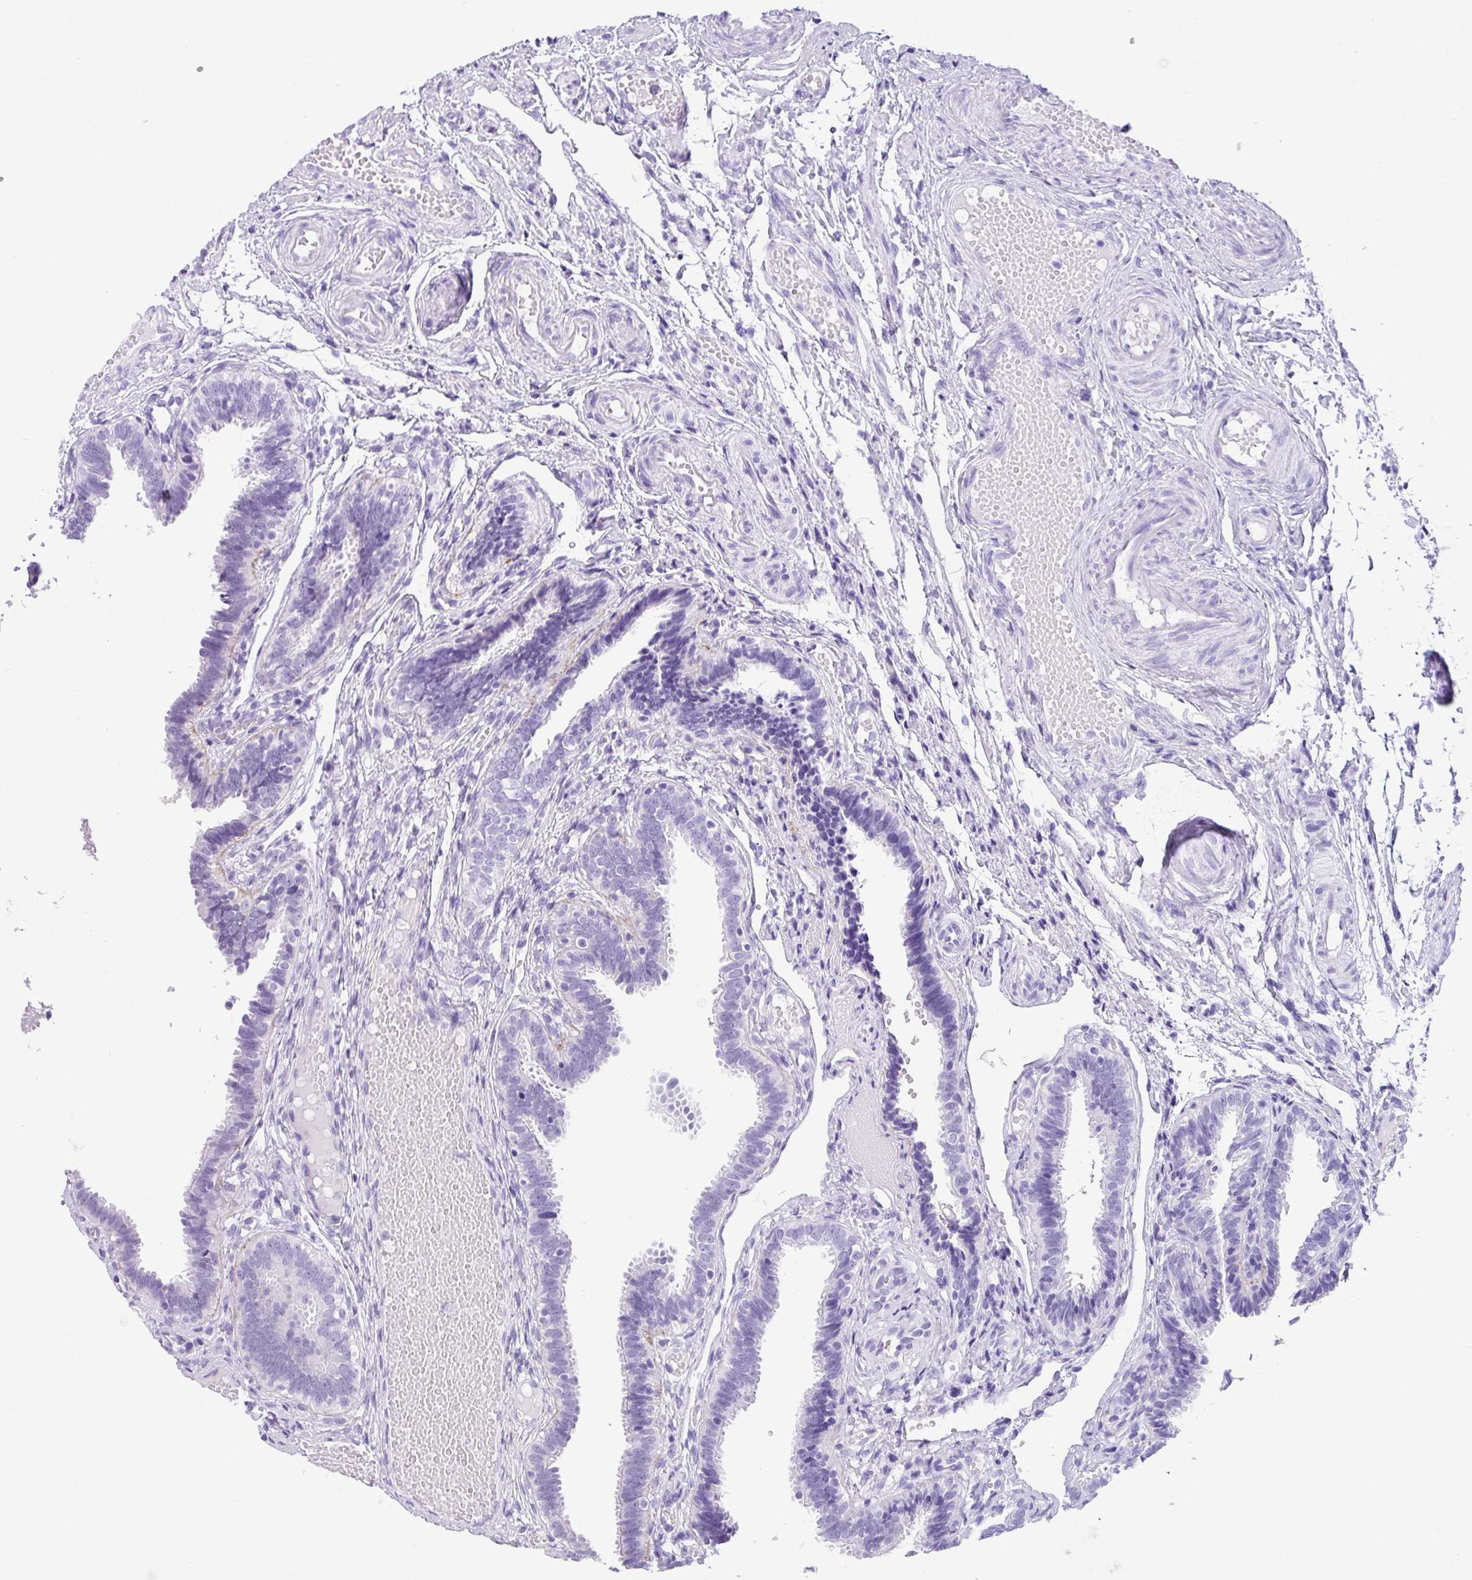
{"staining": {"intensity": "negative", "quantity": "none", "location": "none"}, "tissue": "fallopian tube", "cell_type": "Glandular cells", "image_type": "normal", "snomed": [{"axis": "morphology", "description": "Normal tissue, NOS"}, {"axis": "topography", "description": "Fallopian tube"}], "caption": "This is an immunohistochemistry micrograph of benign fallopian tube. There is no staining in glandular cells.", "gene": "ZG16", "patient": {"sex": "female", "age": 37}}